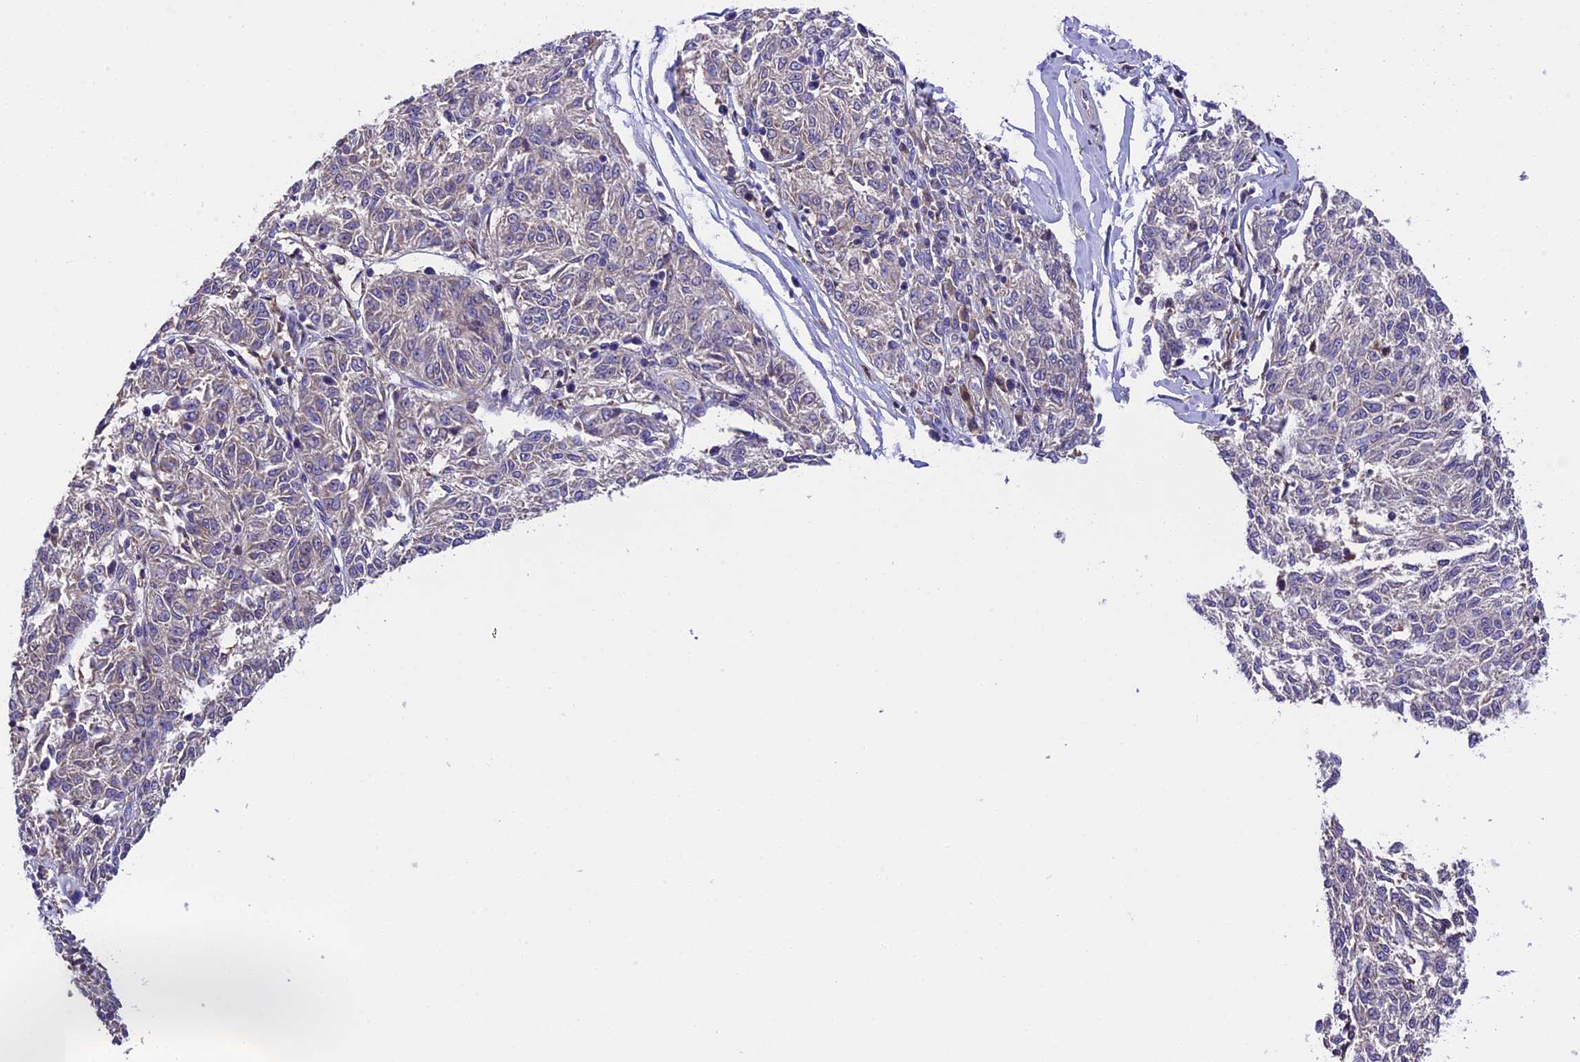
{"staining": {"intensity": "negative", "quantity": "none", "location": "none"}, "tissue": "melanoma", "cell_type": "Tumor cells", "image_type": "cancer", "snomed": [{"axis": "morphology", "description": "Malignant melanoma, NOS"}, {"axis": "topography", "description": "Skin"}], "caption": "The IHC histopathology image has no significant expression in tumor cells of malignant melanoma tissue.", "gene": "ABCC10", "patient": {"sex": "female", "age": 72}}